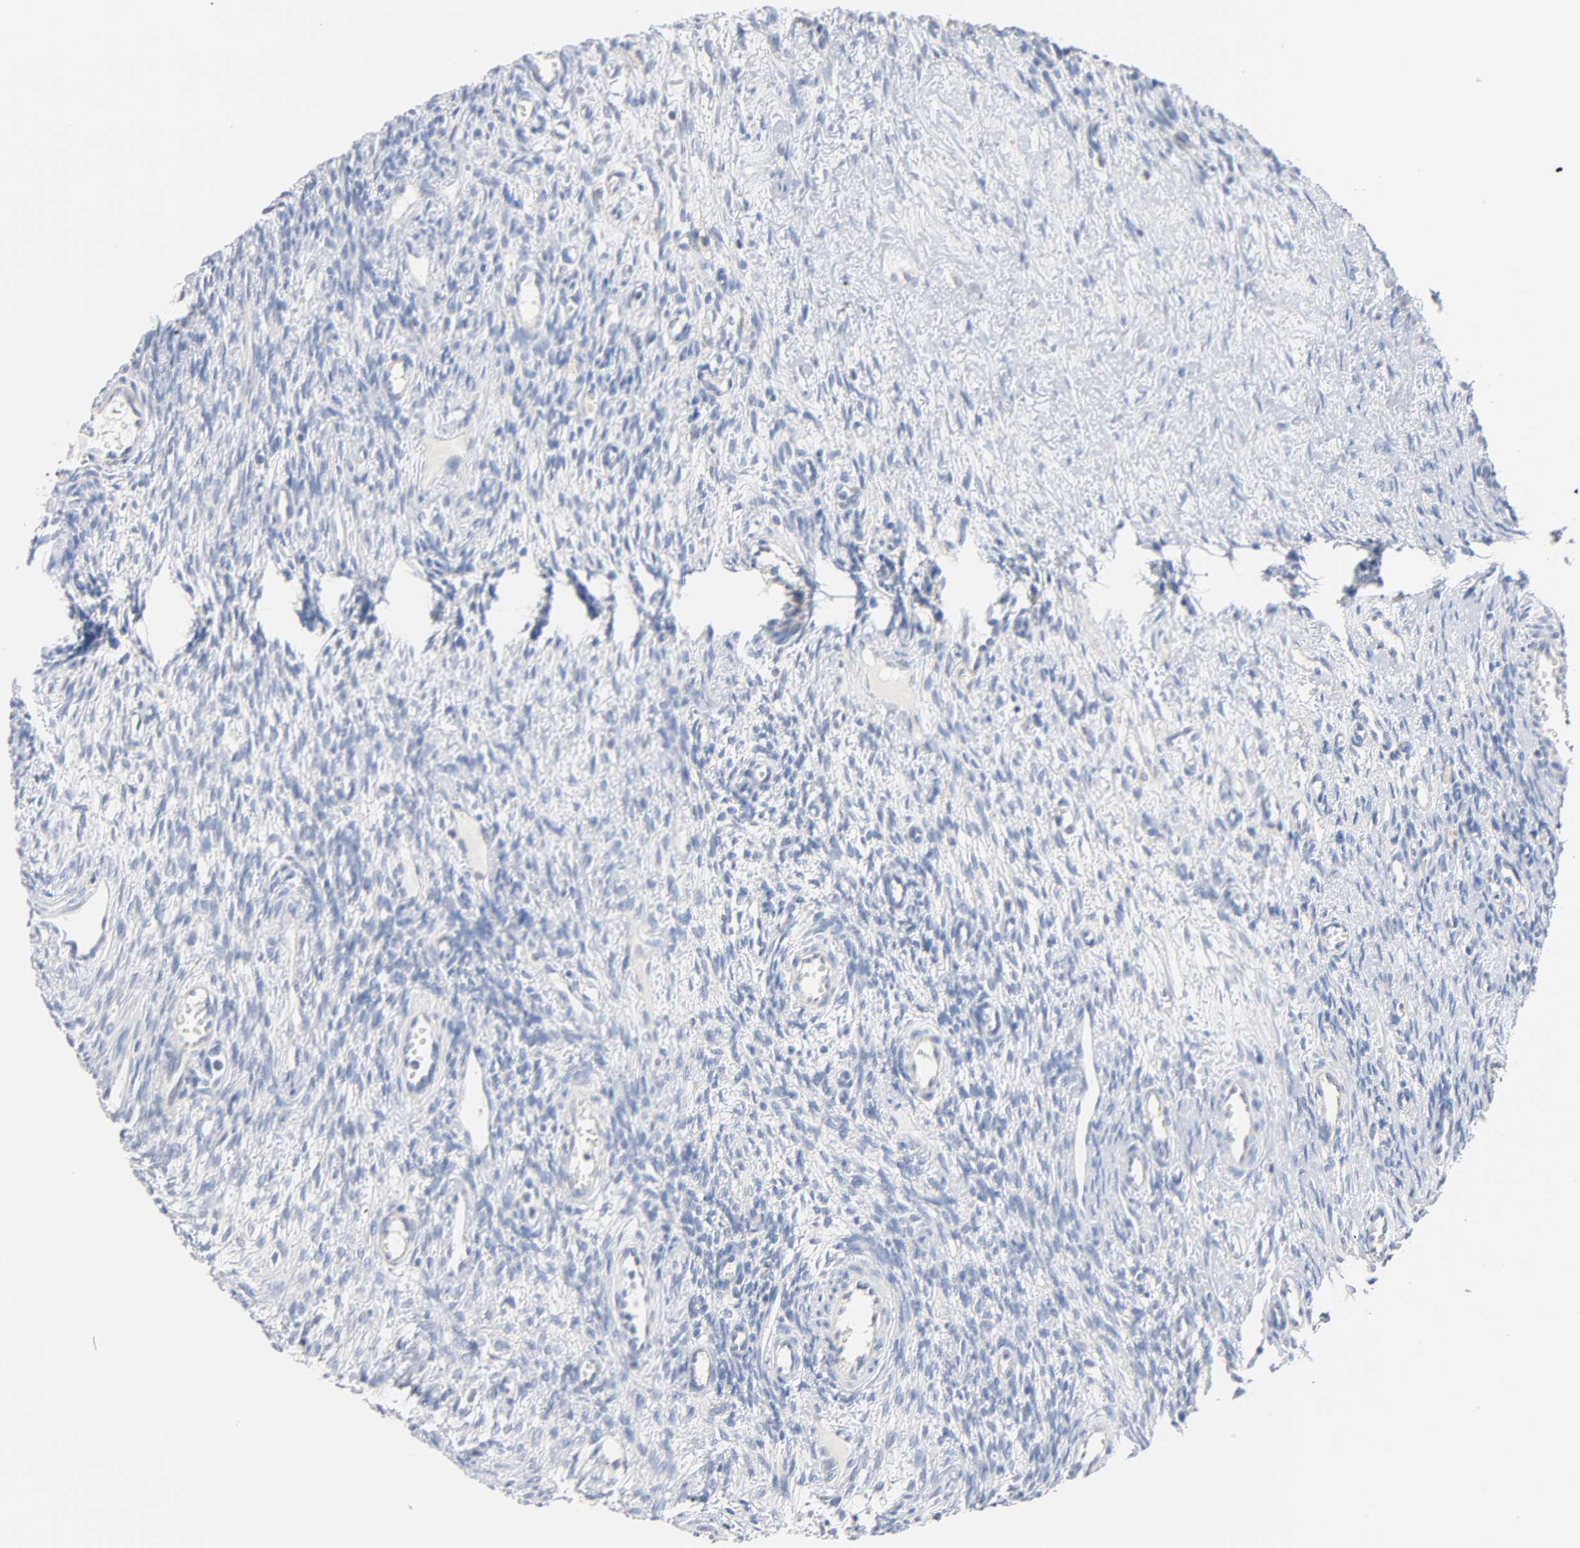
{"staining": {"intensity": "negative", "quantity": "none", "location": "none"}, "tissue": "ovary", "cell_type": "Ovarian stroma cells", "image_type": "normal", "snomed": [{"axis": "morphology", "description": "Normal tissue, NOS"}, {"axis": "topography", "description": "Ovary"}], "caption": "There is no significant positivity in ovarian stroma cells of ovary. (DAB (3,3'-diaminobenzidine) immunohistochemistry (IHC), high magnification).", "gene": "MALT1", "patient": {"sex": "female", "age": 33}}